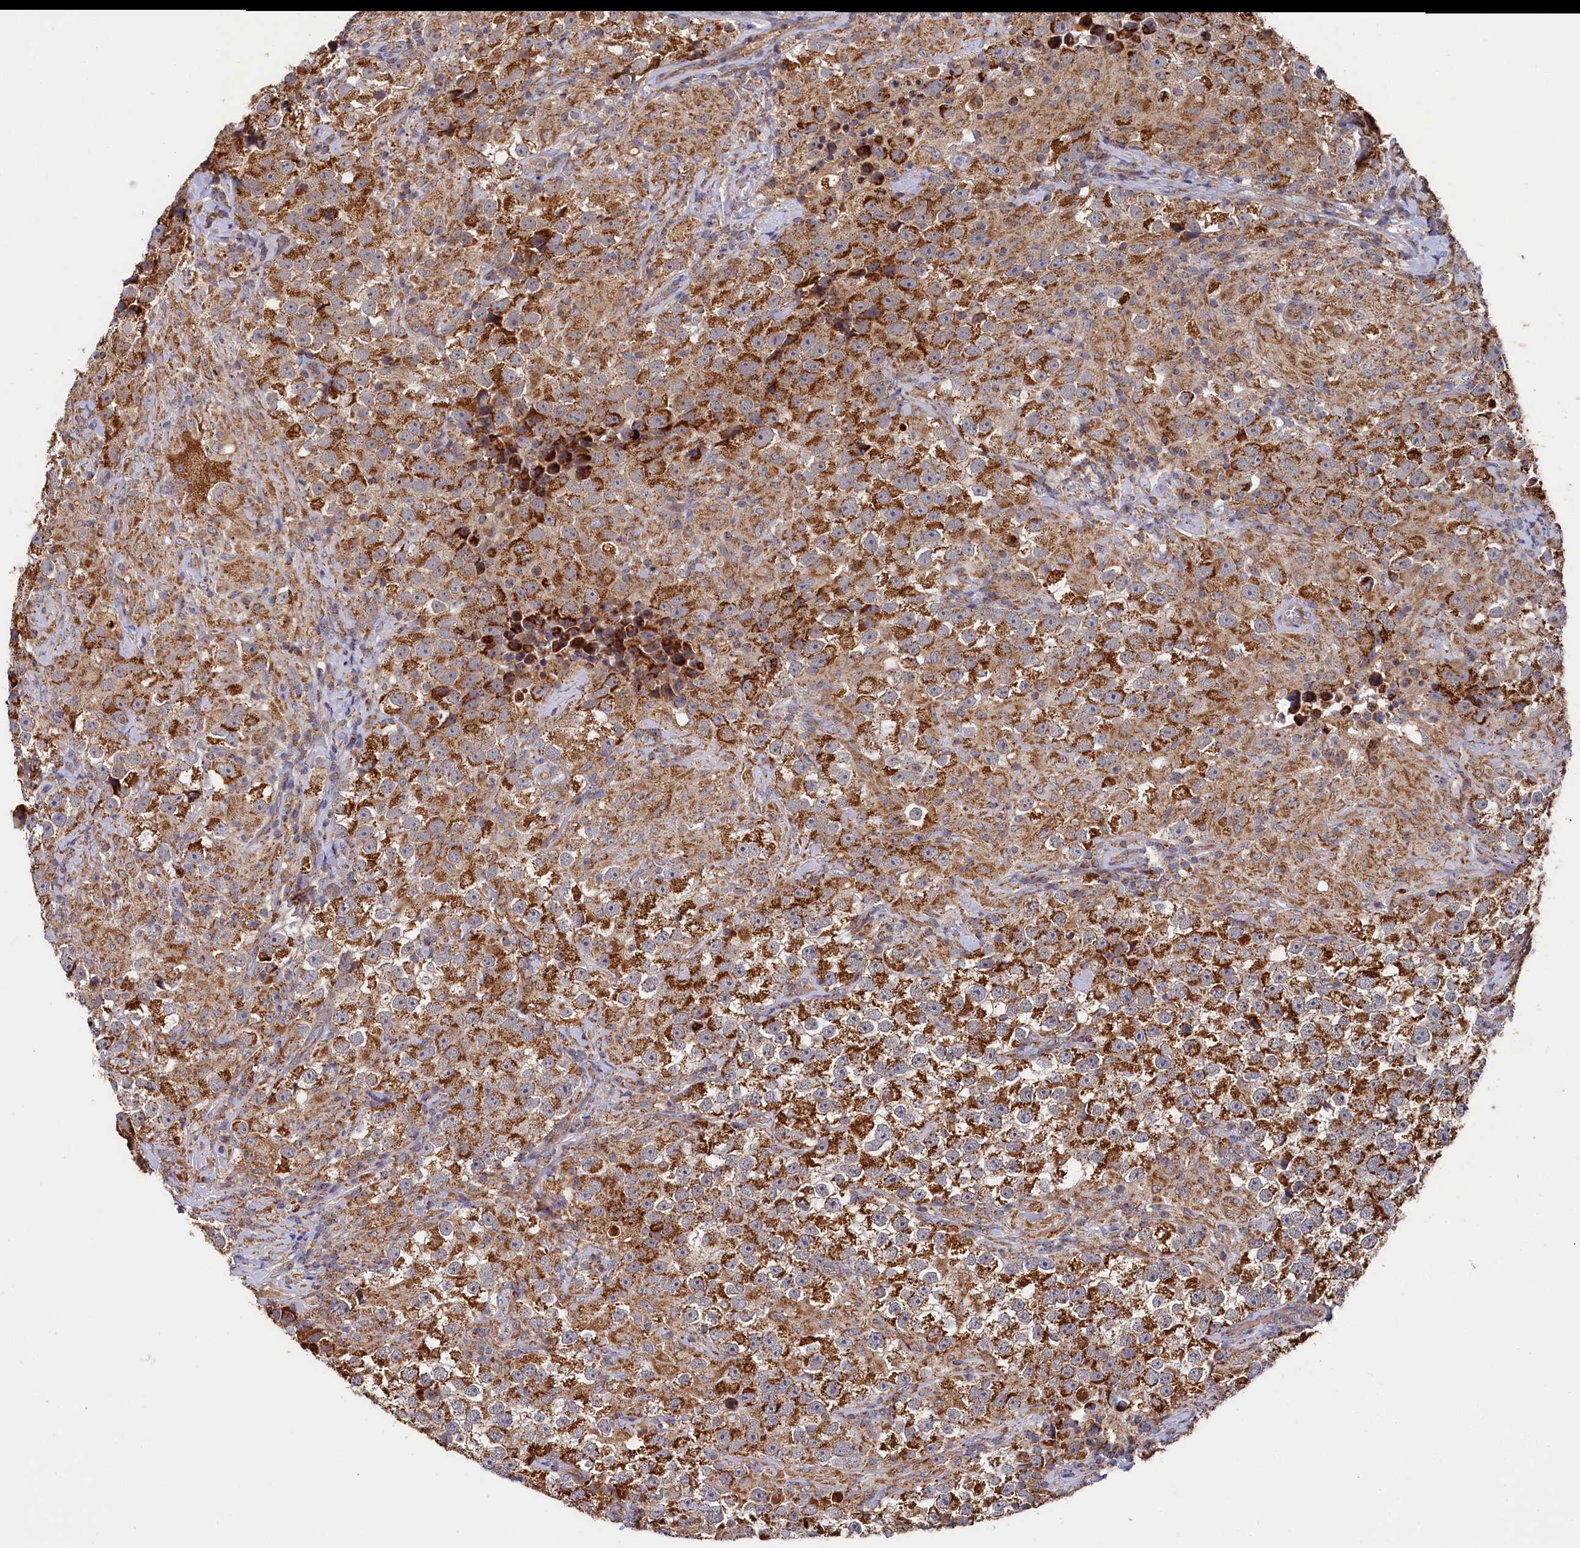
{"staining": {"intensity": "moderate", "quantity": ">75%", "location": "cytoplasmic/membranous"}, "tissue": "testis cancer", "cell_type": "Tumor cells", "image_type": "cancer", "snomed": [{"axis": "morphology", "description": "Seminoma, NOS"}, {"axis": "topography", "description": "Testis"}], "caption": "This is an image of IHC staining of testis seminoma, which shows moderate staining in the cytoplasmic/membranous of tumor cells.", "gene": "HAUS2", "patient": {"sex": "male", "age": 46}}